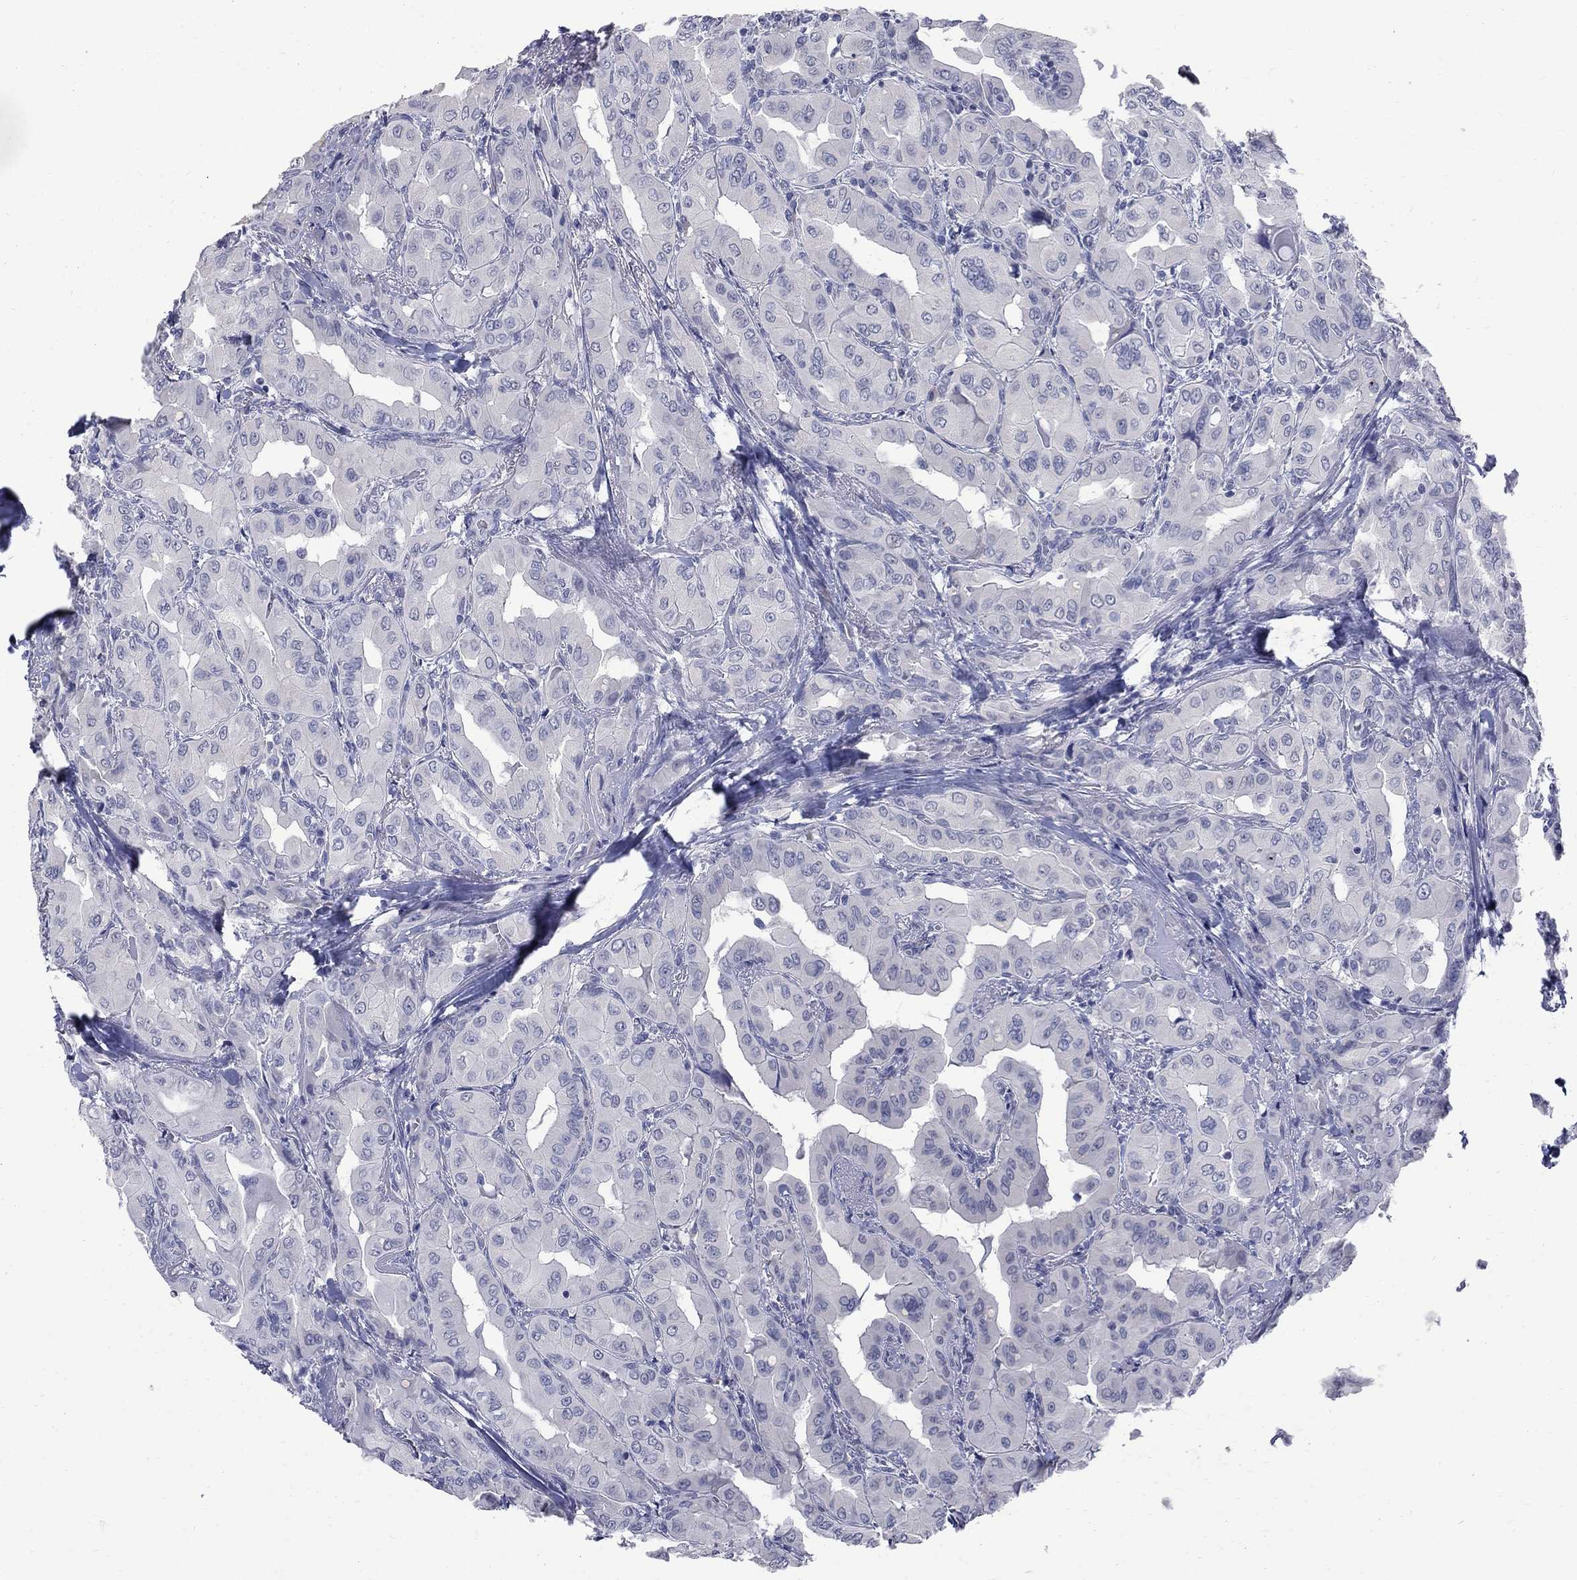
{"staining": {"intensity": "negative", "quantity": "none", "location": "none"}, "tissue": "thyroid cancer", "cell_type": "Tumor cells", "image_type": "cancer", "snomed": [{"axis": "morphology", "description": "Normal tissue, NOS"}, {"axis": "morphology", "description": "Papillary adenocarcinoma, NOS"}, {"axis": "topography", "description": "Thyroid gland"}], "caption": "Thyroid cancer (papillary adenocarcinoma) stained for a protein using immunohistochemistry shows no staining tumor cells.", "gene": "CTNND2", "patient": {"sex": "female", "age": 66}}